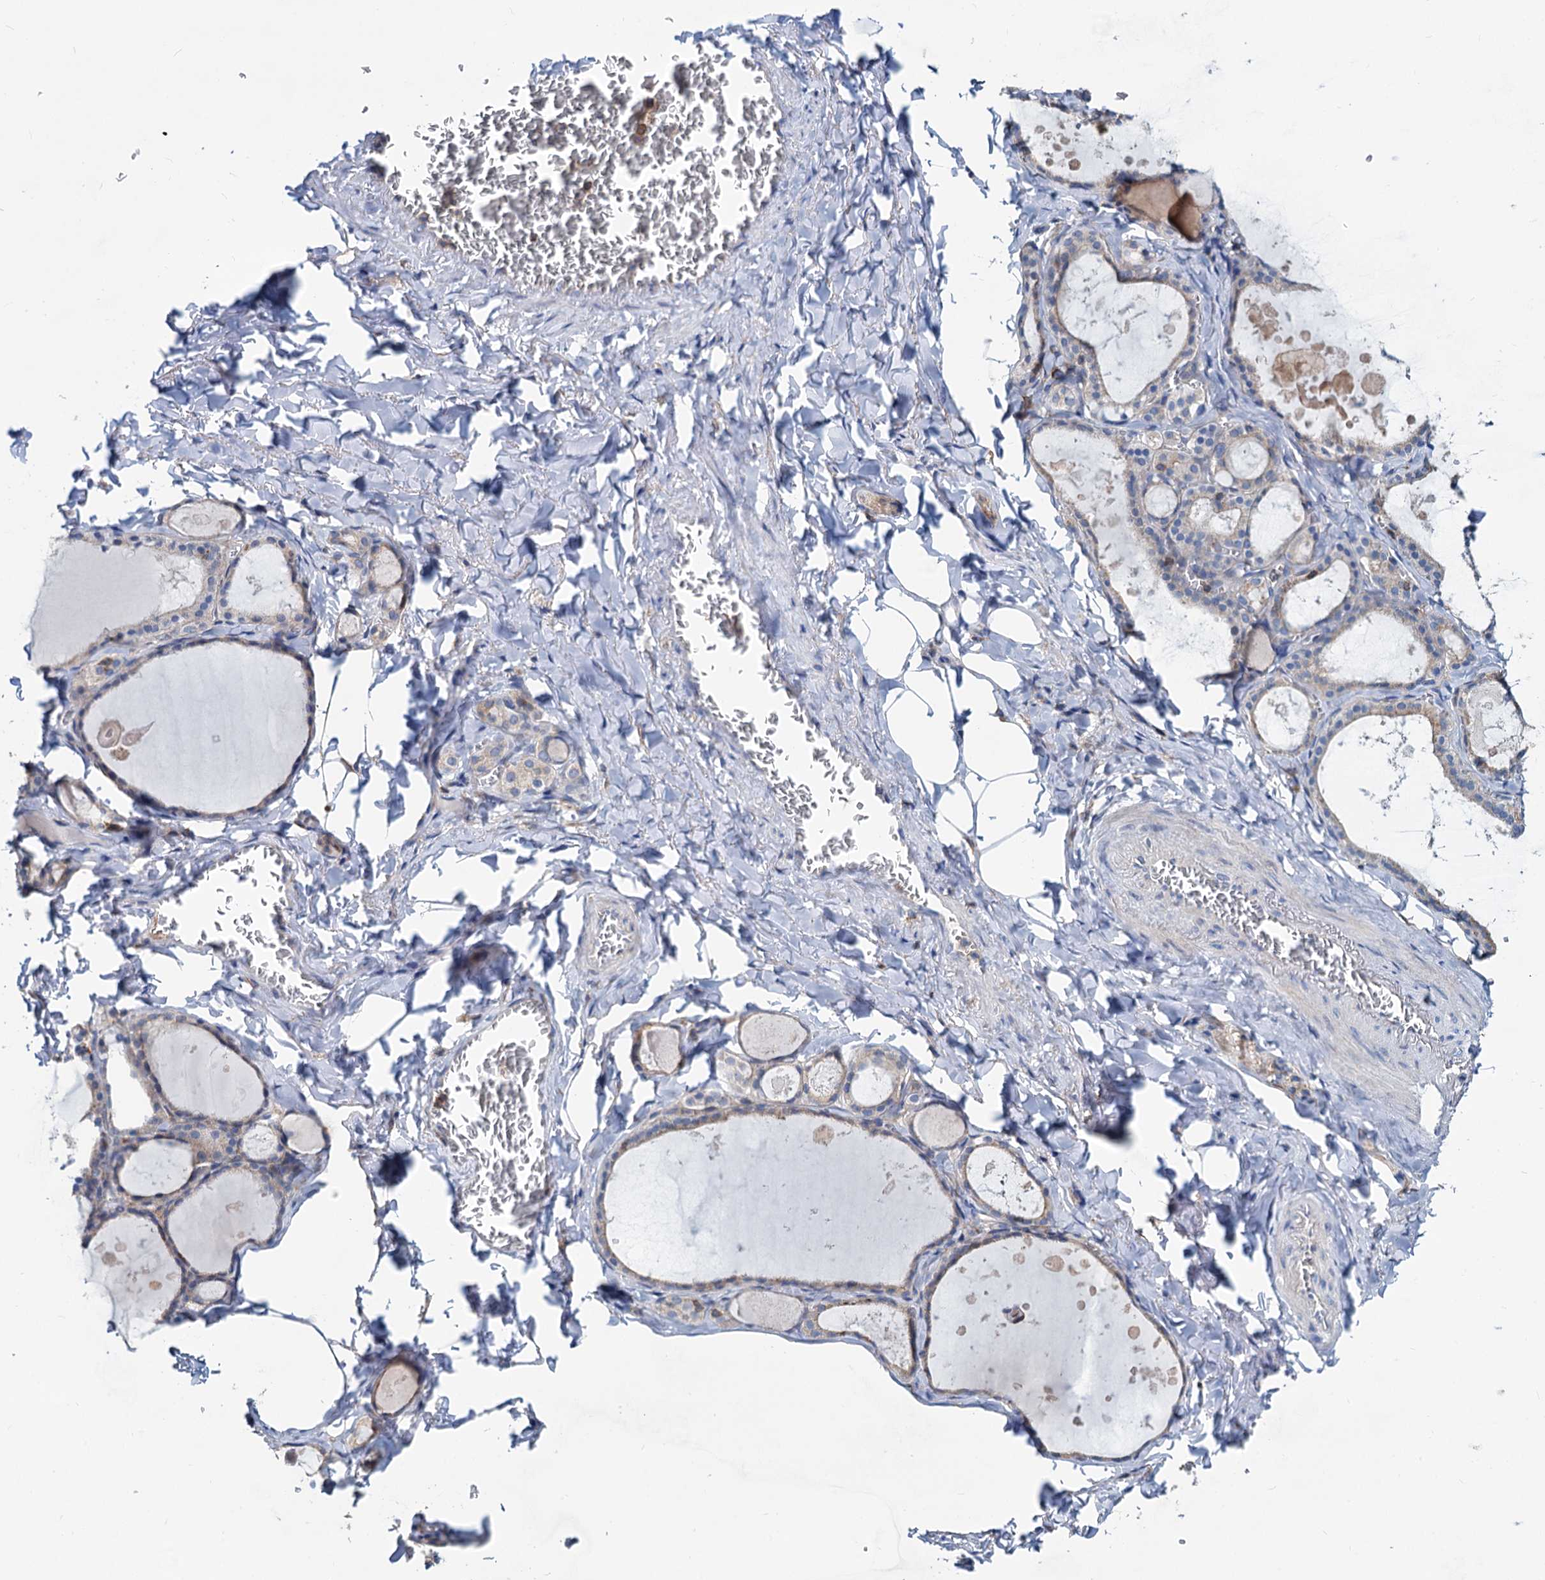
{"staining": {"intensity": "weak", "quantity": "25%-75%", "location": "cytoplasmic/membranous"}, "tissue": "thyroid gland", "cell_type": "Glandular cells", "image_type": "normal", "snomed": [{"axis": "morphology", "description": "Normal tissue, NOS"}, {"axis": "topography", "description": "Thyroid gland"}], "caption": "About 25%-75% of glandular cells in benign human thyroid gland exhibit weak cytoplasmic/membranous protein expression as visualized by brown immunohistochemical staining.", "gene": "LRCH4", "patient": {"sex": "male", "age": 56}}